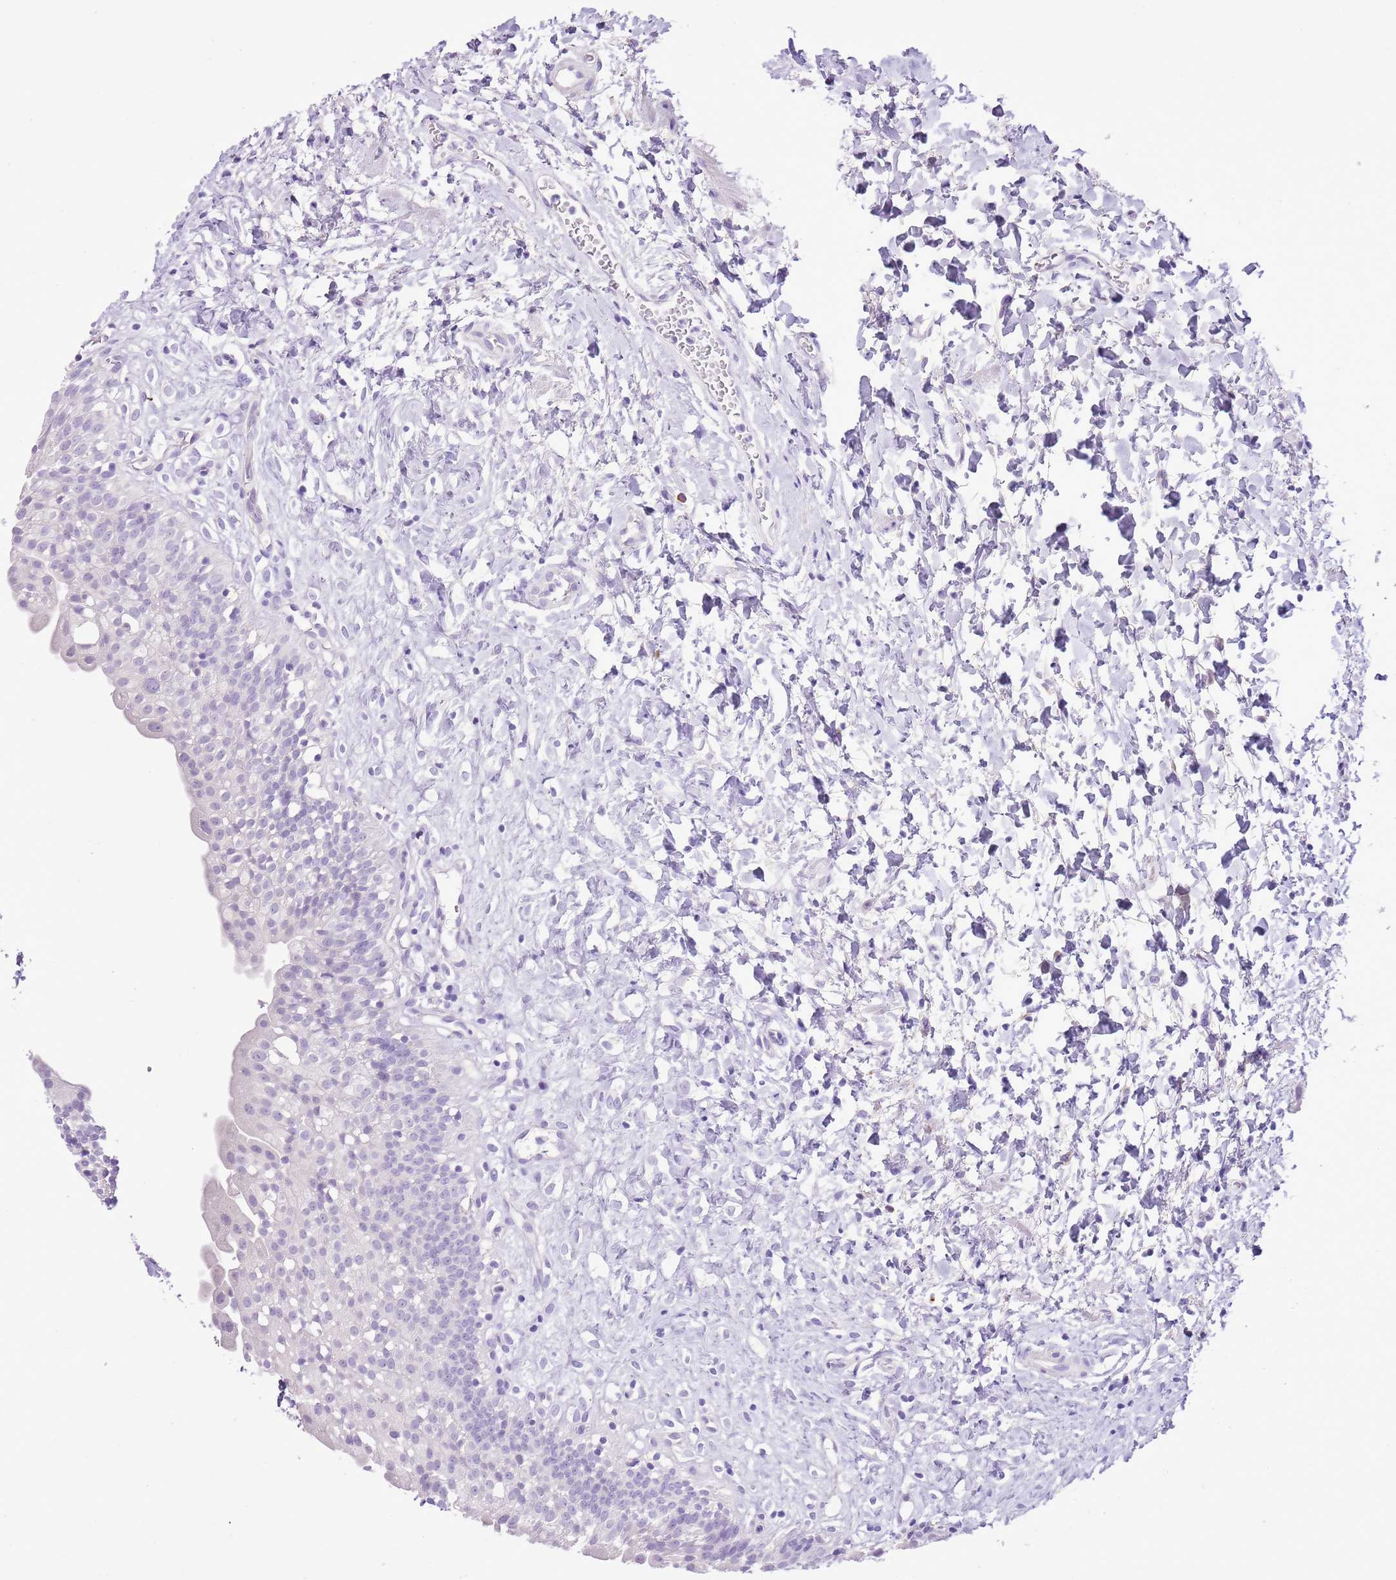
{"staining": {"intensity": "negative", "quantity": "none", "location": "none"}, "tissue": "urinary bladder", "cell_type": "Urothelial cells", "image_type": "normal", "snomed": [{"axis": "morphology", "description": "Normal tissue, NOS"}, {"axis": "topography", "description": "Urinary bladder"}], "caption": "This histopathology image is of benign urinary bladder stained with immunohistochemistry (IHC) to label a protein in brown with the nuclei are counter-stained blue. There is no positivity in urothelial cells.", "gene": "AAR2", "patient": {"sex": "male", "age": 51}}